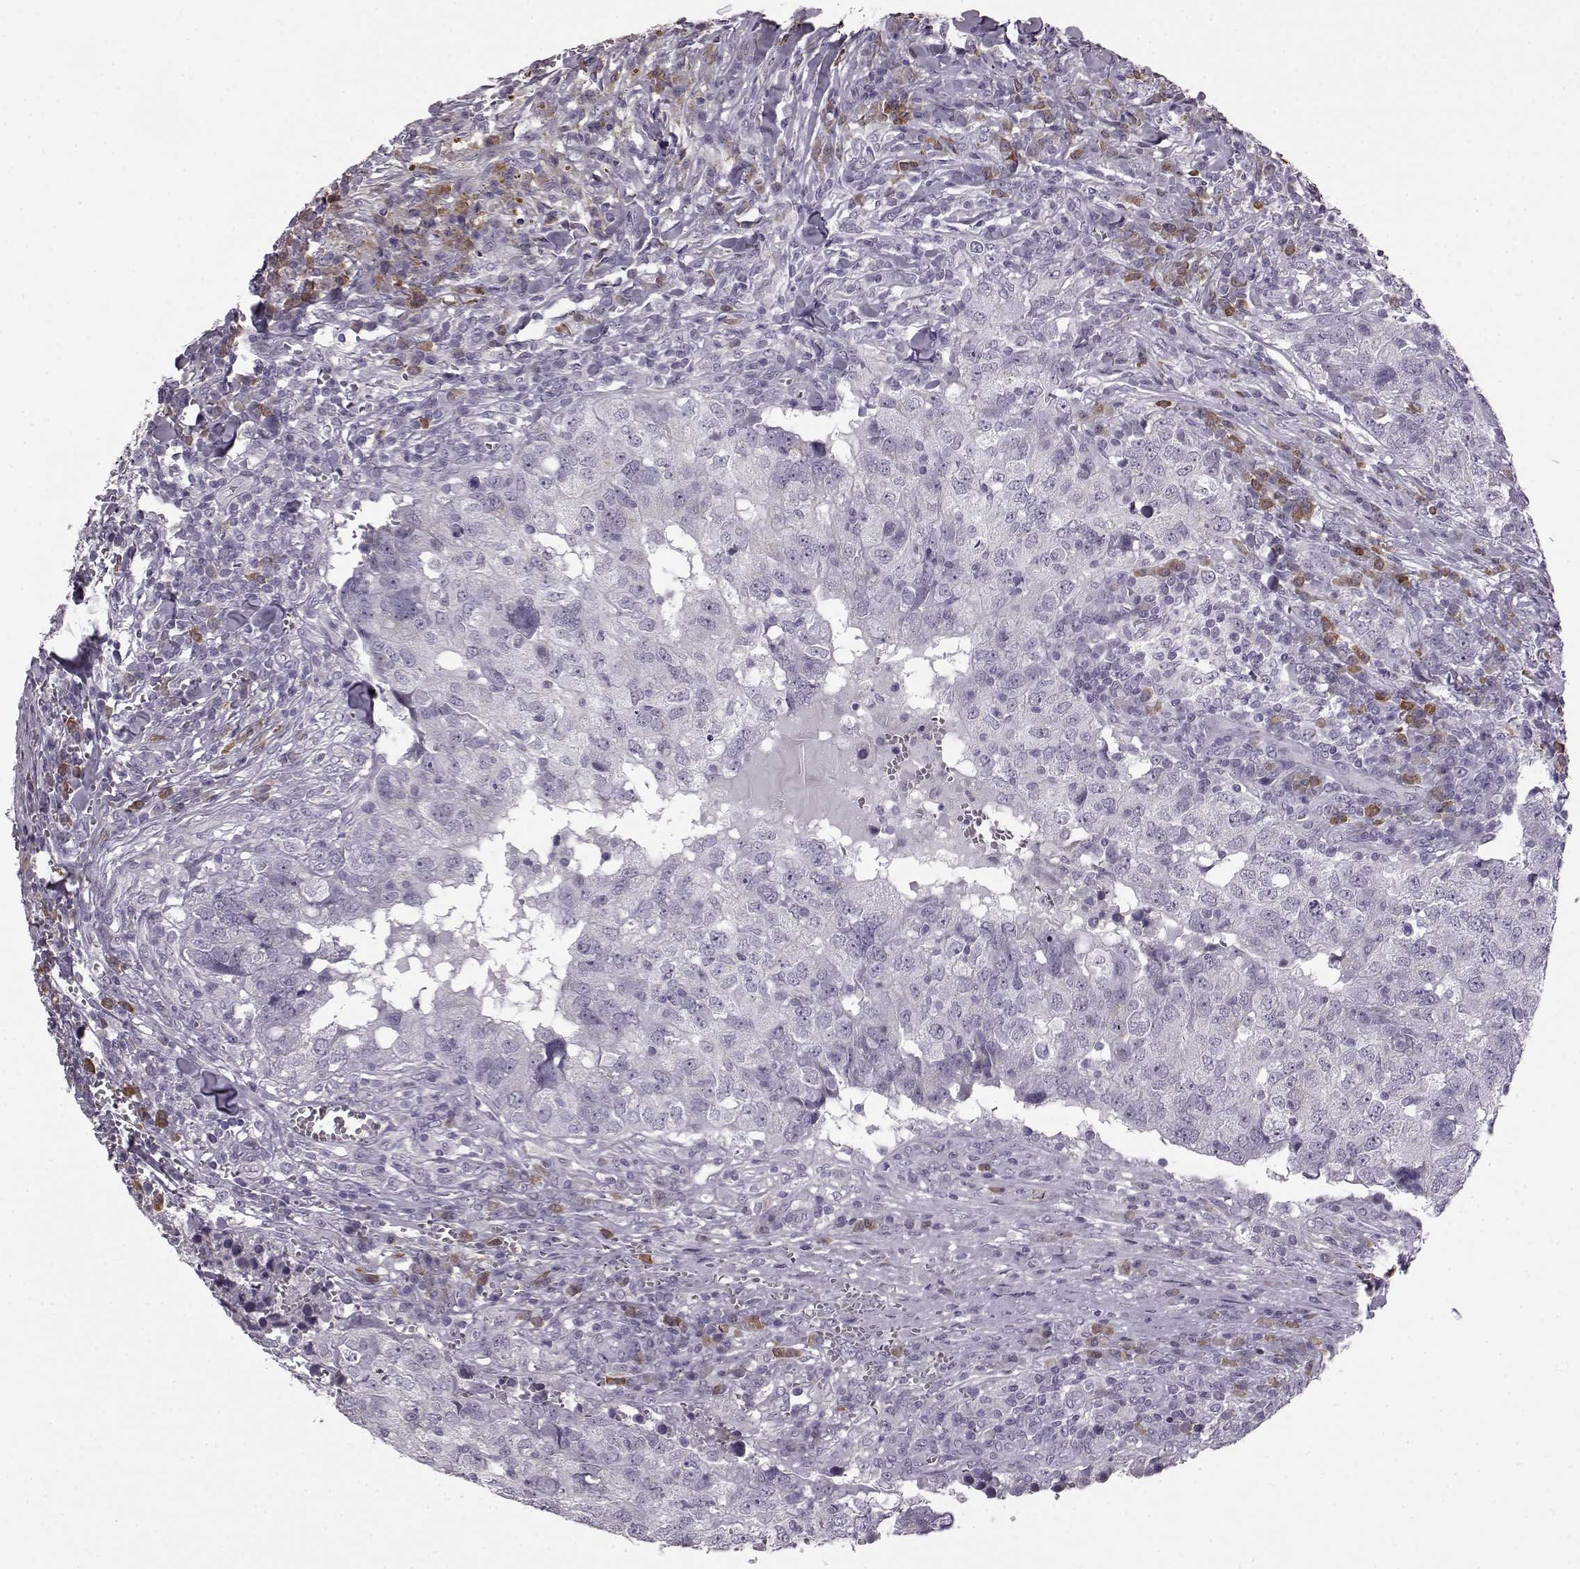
{"staining": {"intensity": "negative", "quantity": "none", "location": "none"}, "tissue": "breast cancer", "cell_type": "Tumor cells", "image_type": "cancer", "snomed": [{"axis": "morphology", "description": "Duct carcinoma"}, {"axis": "topography", "description": "Breast"}], "caption": "DAB (3,3'-diaminobenzidine) immunohistochemical staining of breast intraductal carcinoma reveals no significant expression in tumor cells.", "gene": "JSRP1", "patient": {"sex": "female", "age": 30}}